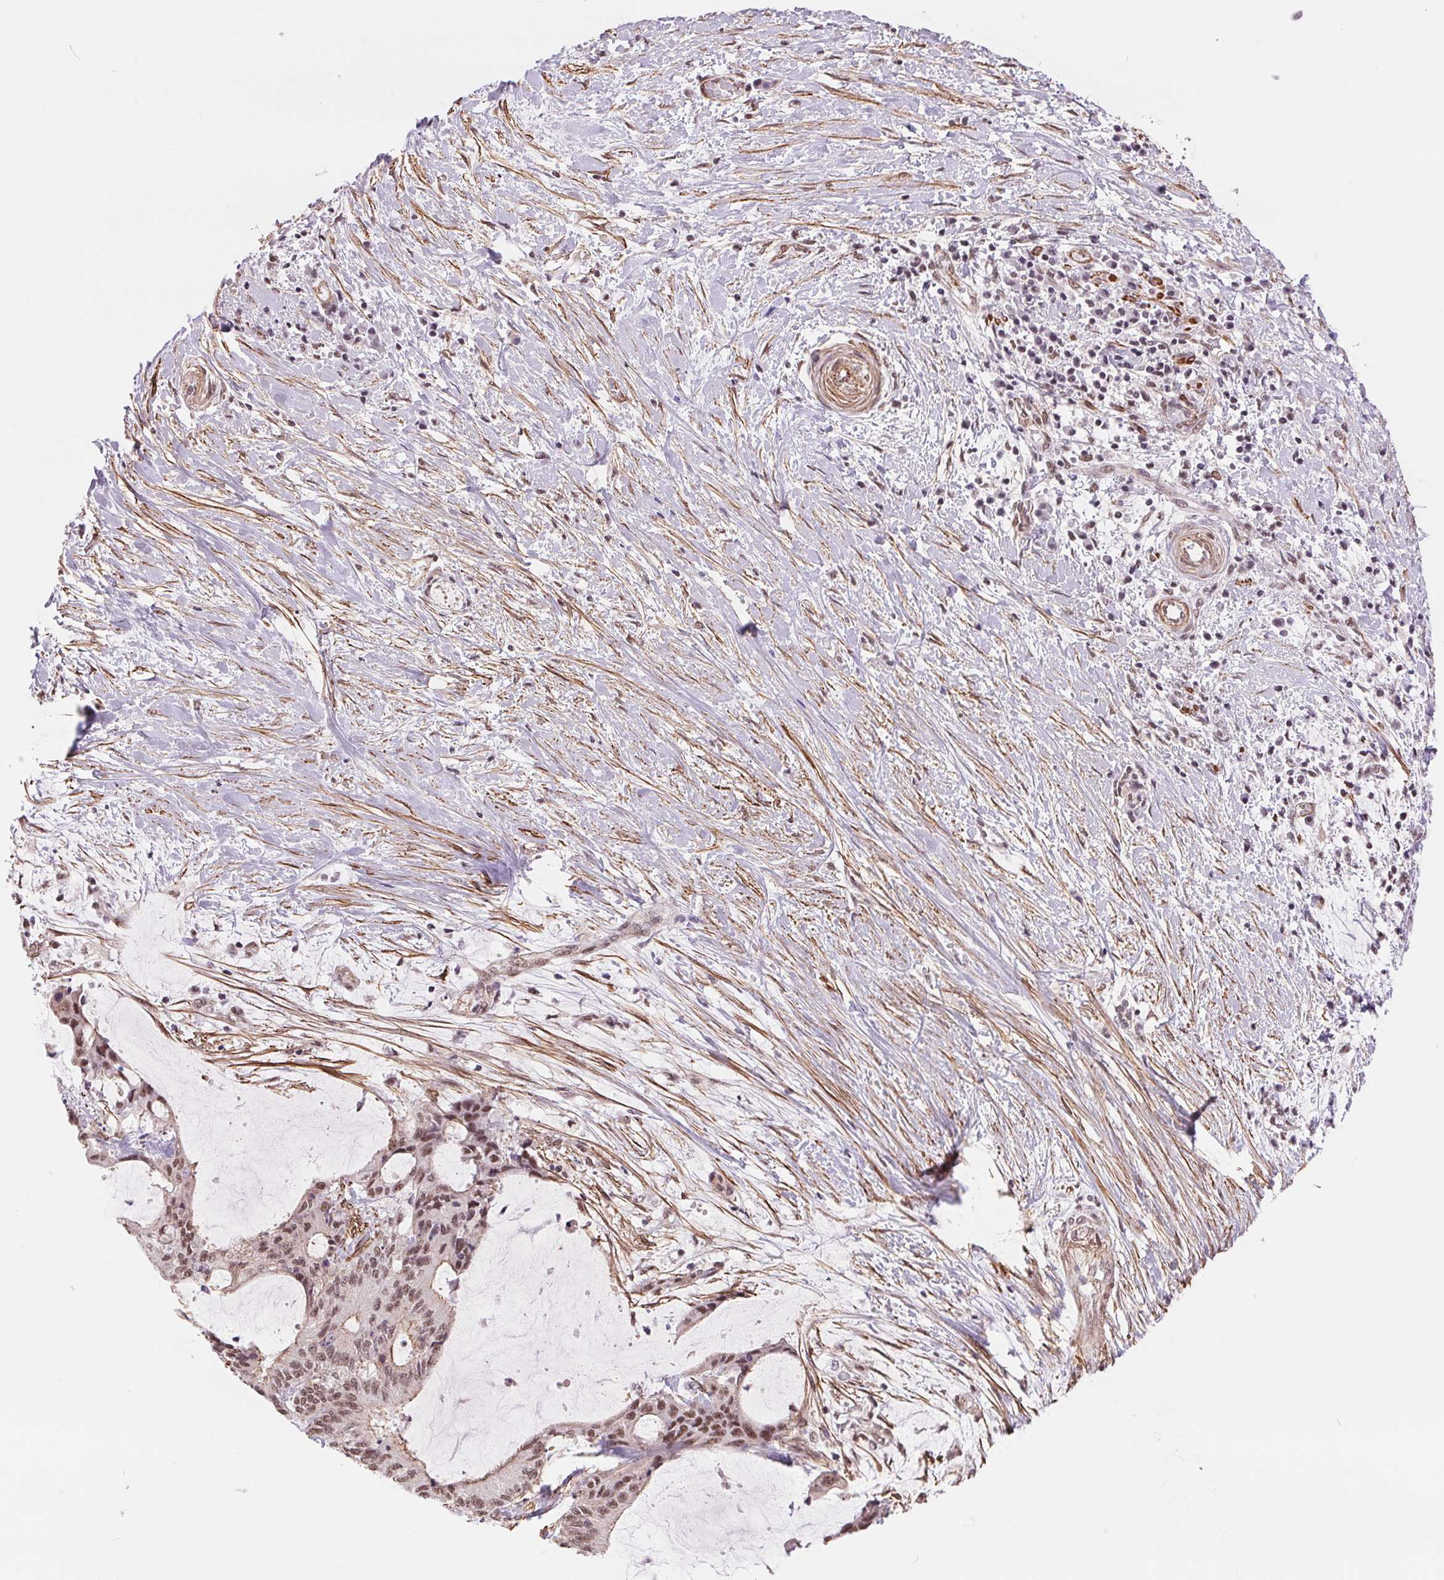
{"staining": {"intensity": "moderate", "quantity": ">75%", "location": "nuclear"}, "tissue": "liver cancer", "cell_type": "Tumor cells", "image_type": "cancer", "snomed": [{"axis": "morphology", "description": "Cholangiocarcinoma"}, {"axis": "topography", "description": "Liver"}], "caption": "Brown immunohistochemical staining in cholangiocarcinoma (liver) shows moderate nuclear expression in approximately >75% of tumor cells. (DAB (3,3'-diaminobenzidine) = brown stain, brightfield microscopy at high magnification).", "gene": "BCAT1", "patient": {"sex": "female", "age": 73}}